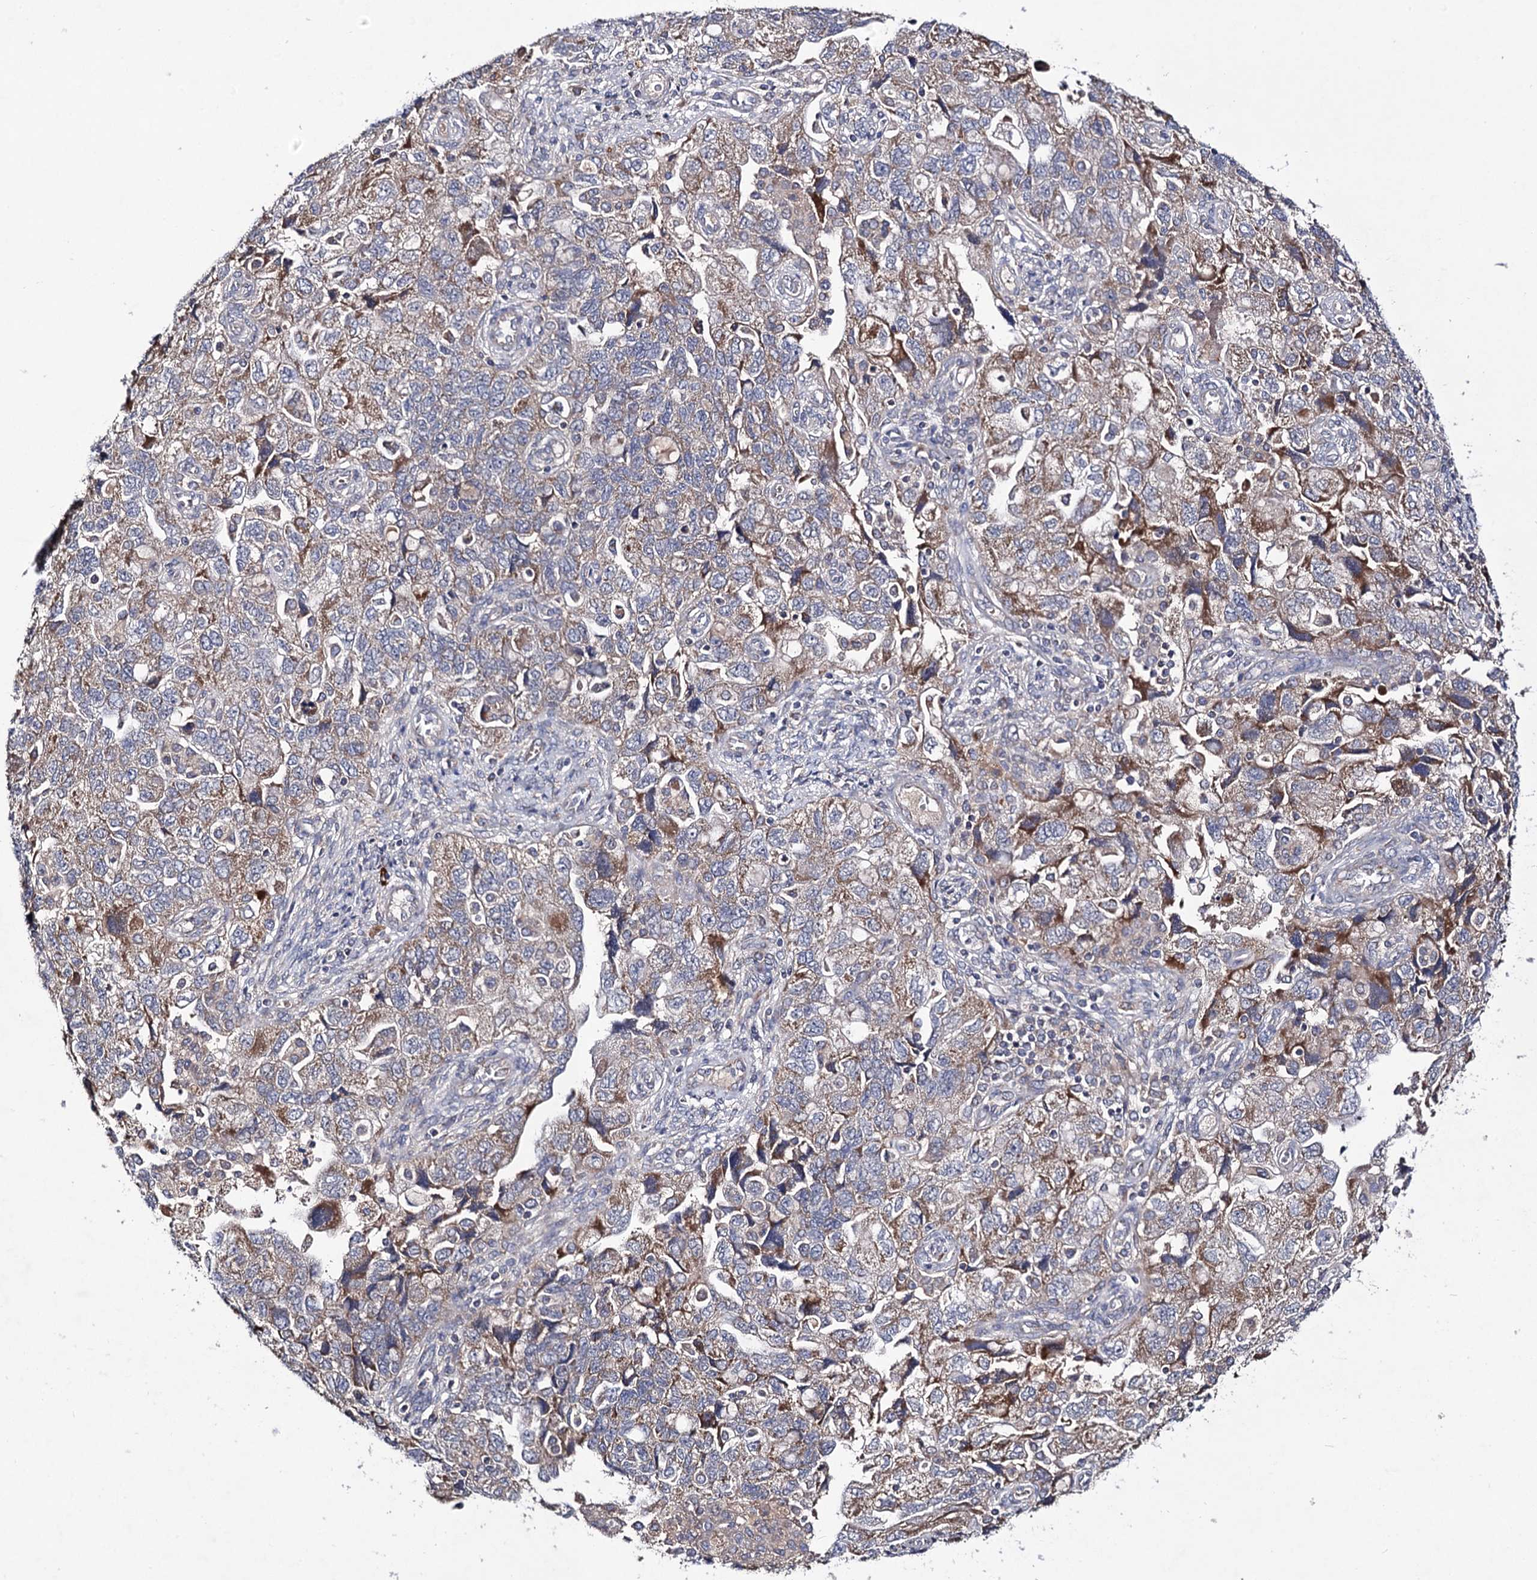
{"staining": {"intensity": "moderate", "quantity": "25%-75%", "location": "cytoplasmic/membranous"}, "tissue": "ovarian cancer", "cell_type": "Tumor cells", "image_type": "cancer", "snomed": [{"axis": "morphology", "description": "Carcinoma, NOS"}, {"axis": "morphology", "description": "Cystadenocarcinoma, serous, NOS"}, {"axis": "topography", "description": "Ovary"}], "caption": "IHC image of neoplastic tissue: ovarian carcinoma stained using IHC exhibits medium levels of moderate protein expression localized specifically in the cytoplasmic/membranous of tumor cells, appearing as a cytoplasmic/membranous brown color.", "gene": "VPS37D", "patient": {"sex": "female", "age": 69}}